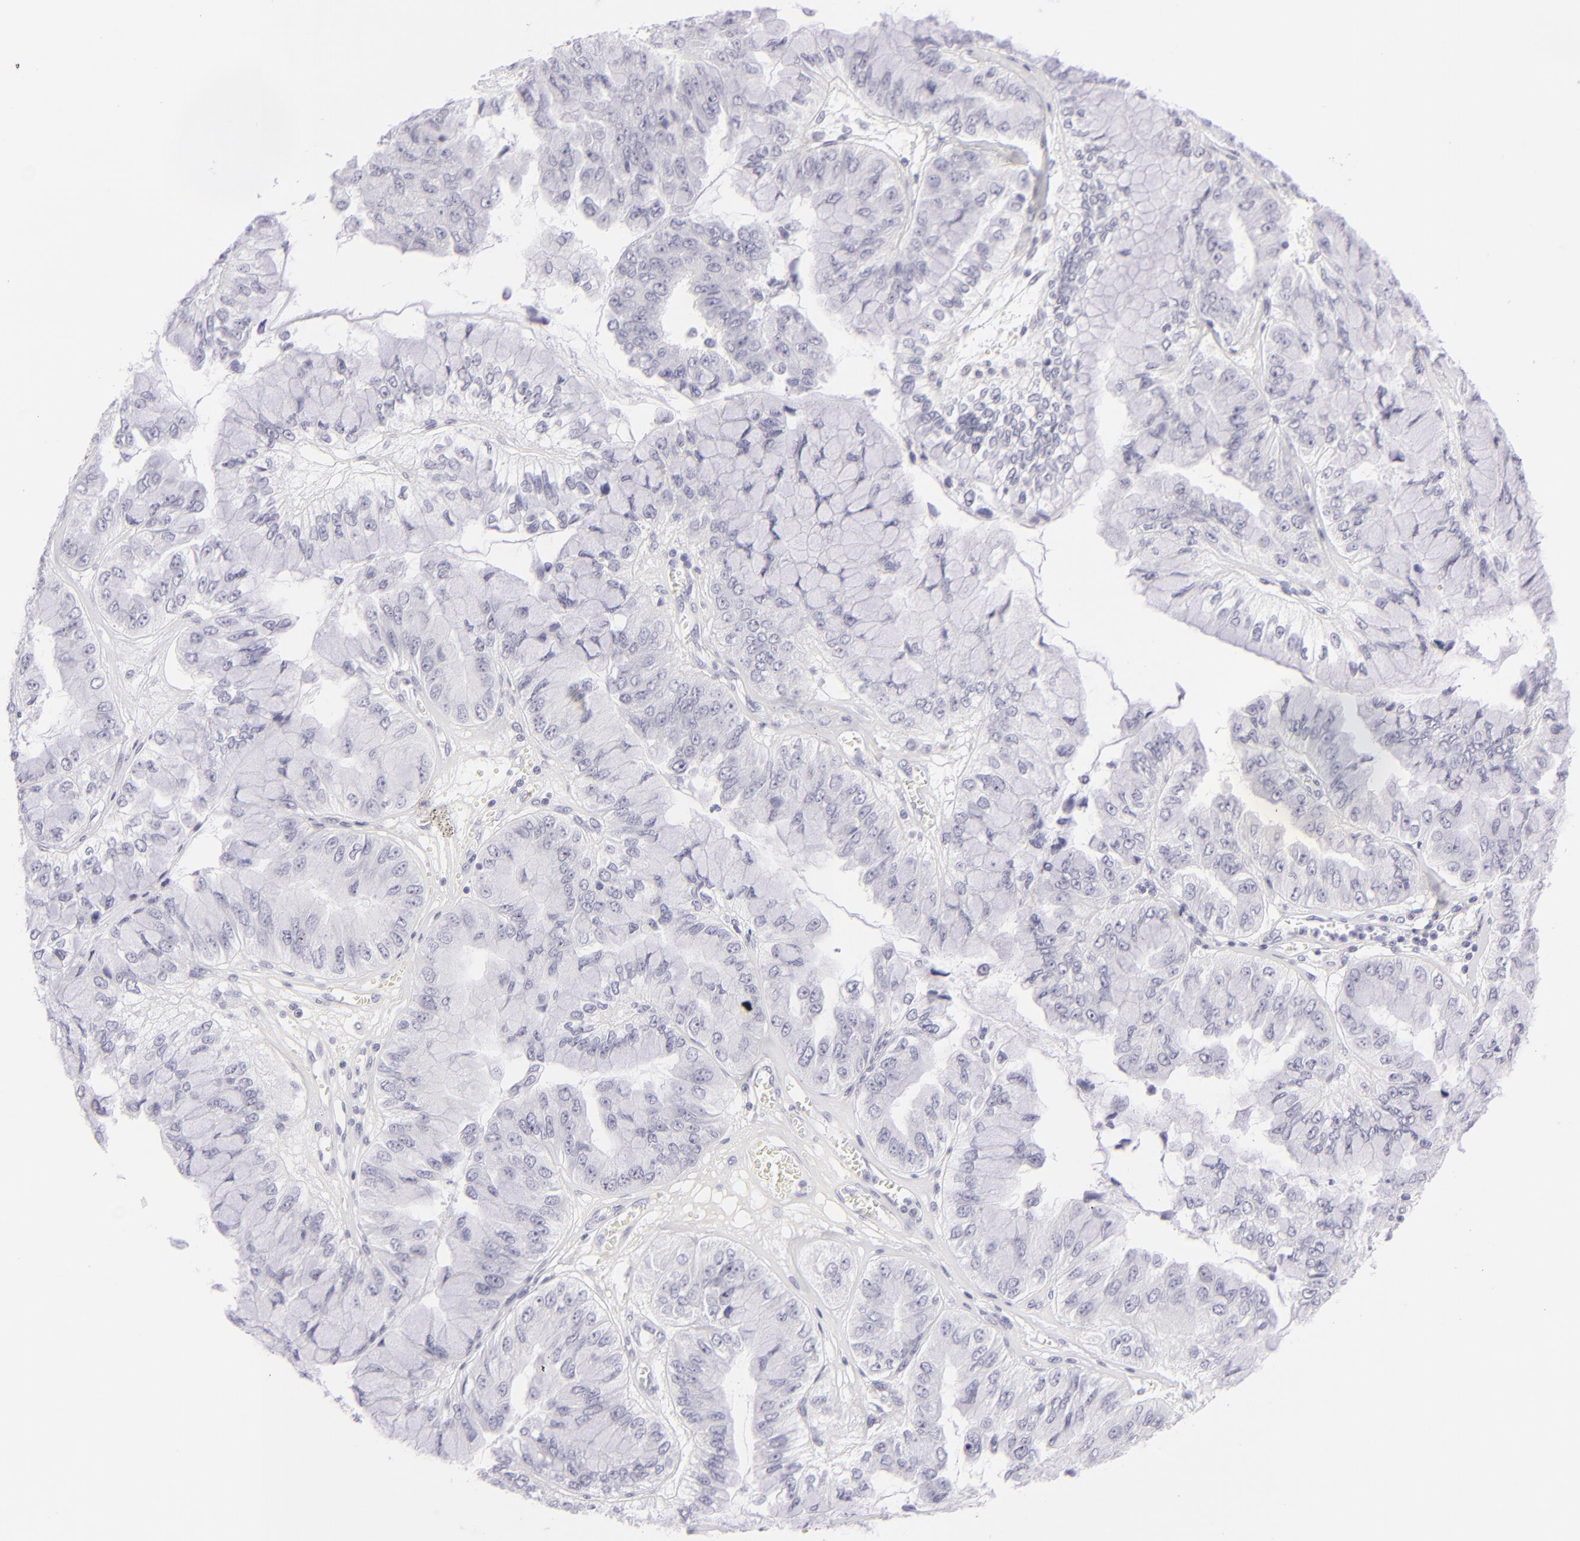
{"staining": {"intensity": "negative", "quantity": "none", "location": "none"}, "tissue": "liver cancer", "cell_type": "Tumor cells", "image_type": "cancer", "snomed": [{"axis": "morphology", "description": "Cholangiocarcinoma"}, {"axis": "topography", "description": "Liver"}], "caption": "DAB (3,3'-diaminobenzidine) immunohistochemical staining of human cholangiocarcinoma (liver) exhibits no significant expression in tumor cells.", "gene": "FCER2", "patient": {"sex": "female", "age": 79}}